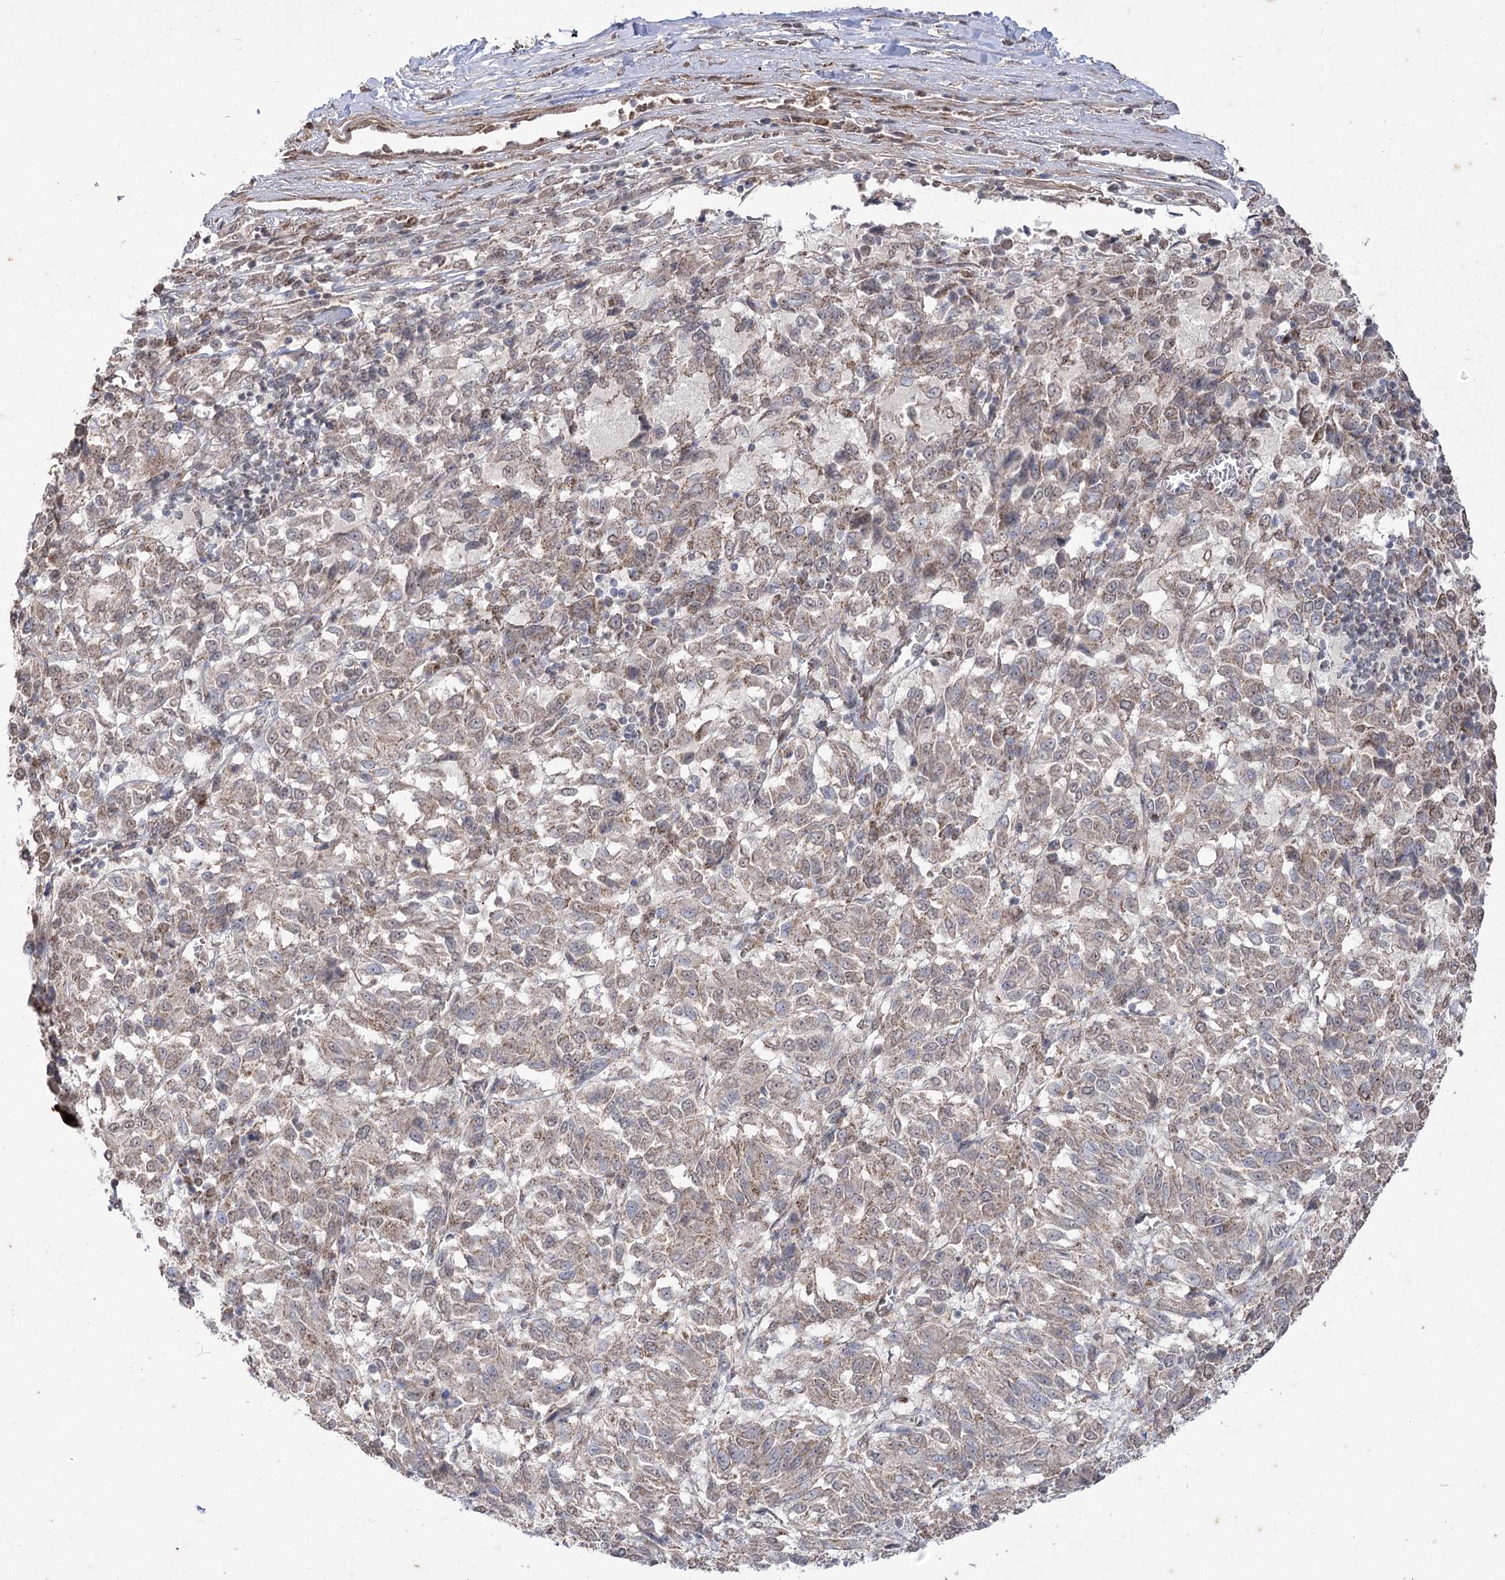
{"staining": {"intensity": "weak", "quantity": "<25%", "location": "cytoplasmic/membranous"}, "tissue": "melanoma", "cell_type": "Tumor cells", "image_type": "cancer", "snomed": [{"axis": "morphology", "description": "Malignant melanoma, Metastatic site"}, {"axis": "topography", "description": "Lung"}], "caption": "Histopathology image shows no significant protein expression in tumor cells of malignant melanoma (metastatic site). Brightfield microscopy of IHC stained with DAB (brown) and hematoxylin (blue), captured at high magnification.", "gene": "ZSCAN23", "patient": {"sex": "male", "age": 64}}